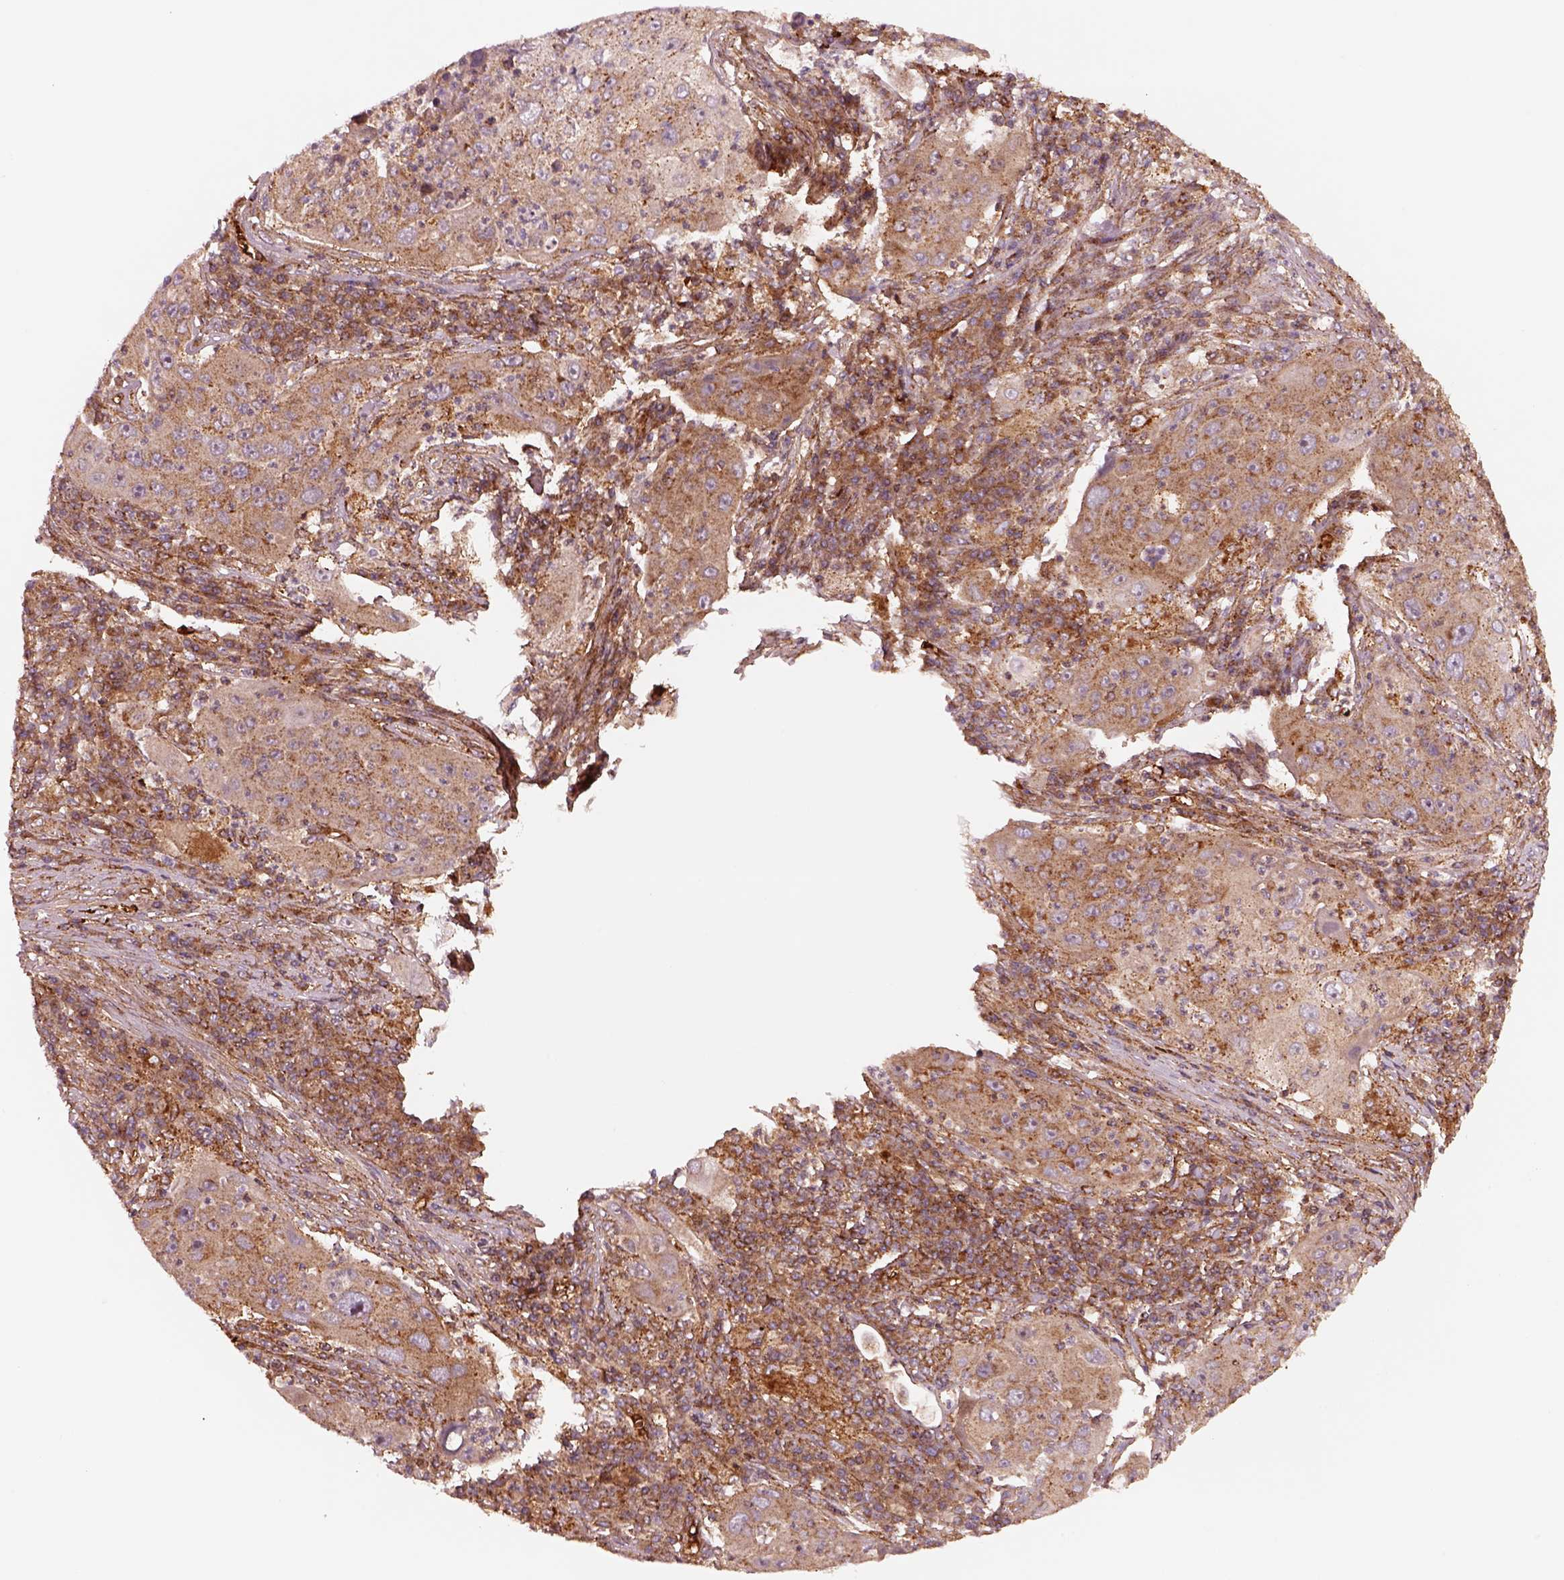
{"staining": {"intensity": "moderate", "quantity": "25%-75%", "location": "cytoplasmic/membranous"}, "tissue": "lung cancer", "cell_type": "Tumor cells", "image_type": "cancer", "snomed": [{"axis": "morphology", "description": "Squamous cell carcinoma, NOS"}, {"axis": "topography", "description": "Lung"}], "caption": "IHC (DAB) staining of human squamous cell carcinoma (lung) displays moderate cytoplasmic/membranous protein expression in approximately 25%-75% of tumor cells. (DAB IHC with brightfield microscopy, high magnification).", "gene": "WASHC2A", "patient": {"sex": "female", "age": 59}}